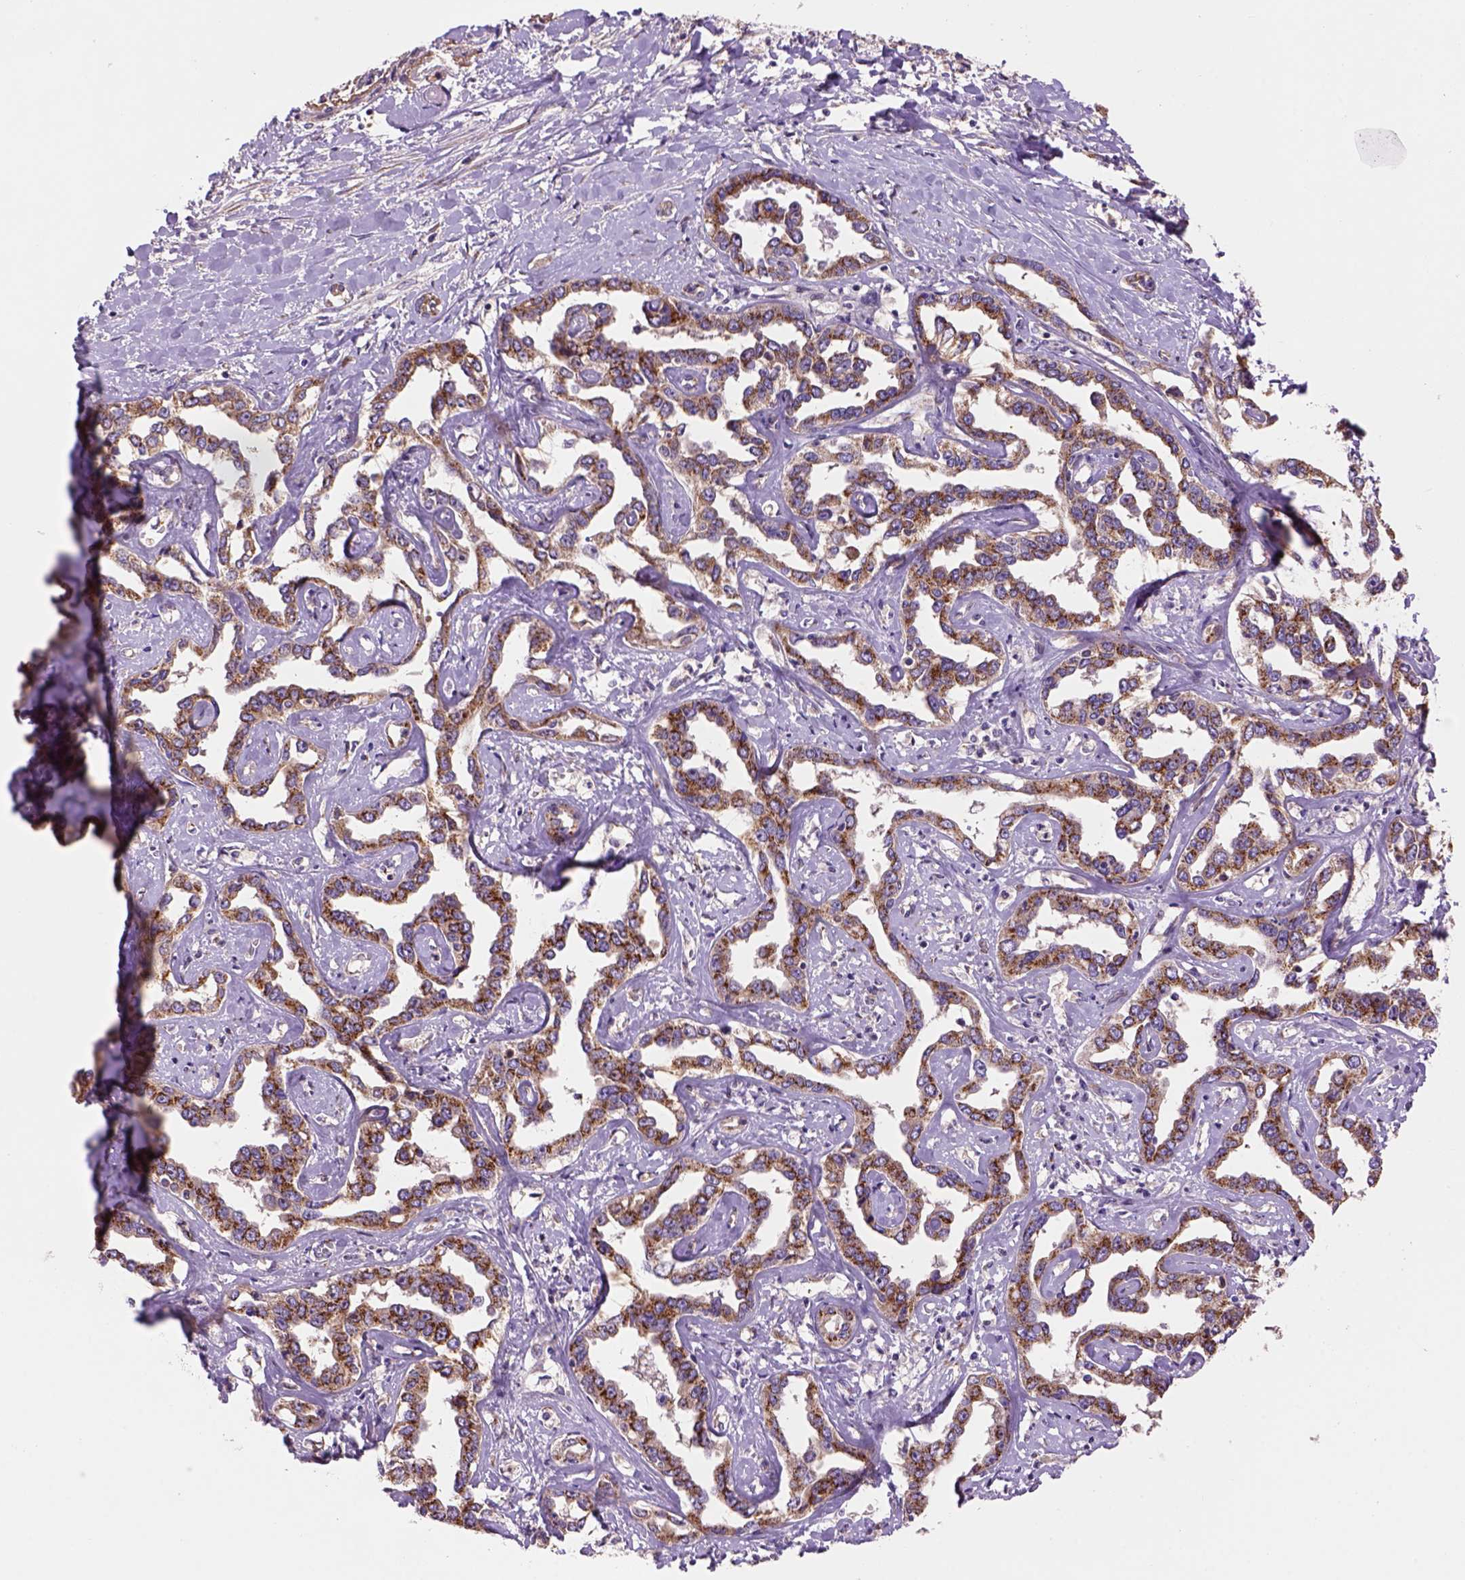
{"staining": {"intensity": "moderate", "quantity": "25%-75%", "location": "cytoplasmic/membranous"}, "tissue": "liver cancer", "cell_type": "Tumor cells", "image_type": "cancer", "snomed": [{"axis": "morphology", "description": "Cholangiocarcinoma"}, {"axis": "topography", "description": "Liver"}], "caption": "Immunohistochemistry micrograph of neoplastic tissue: liver cancer stained using immunohistochemistry (IHC) displays medium levels of moderate protein expression localized specifically in the cytoplasmic/membranous of tumor cells, appearing as a cytoplasmic/membranous brown color.", "gene": "WARS2", "patient": {"sex": "male", "age": 59}}